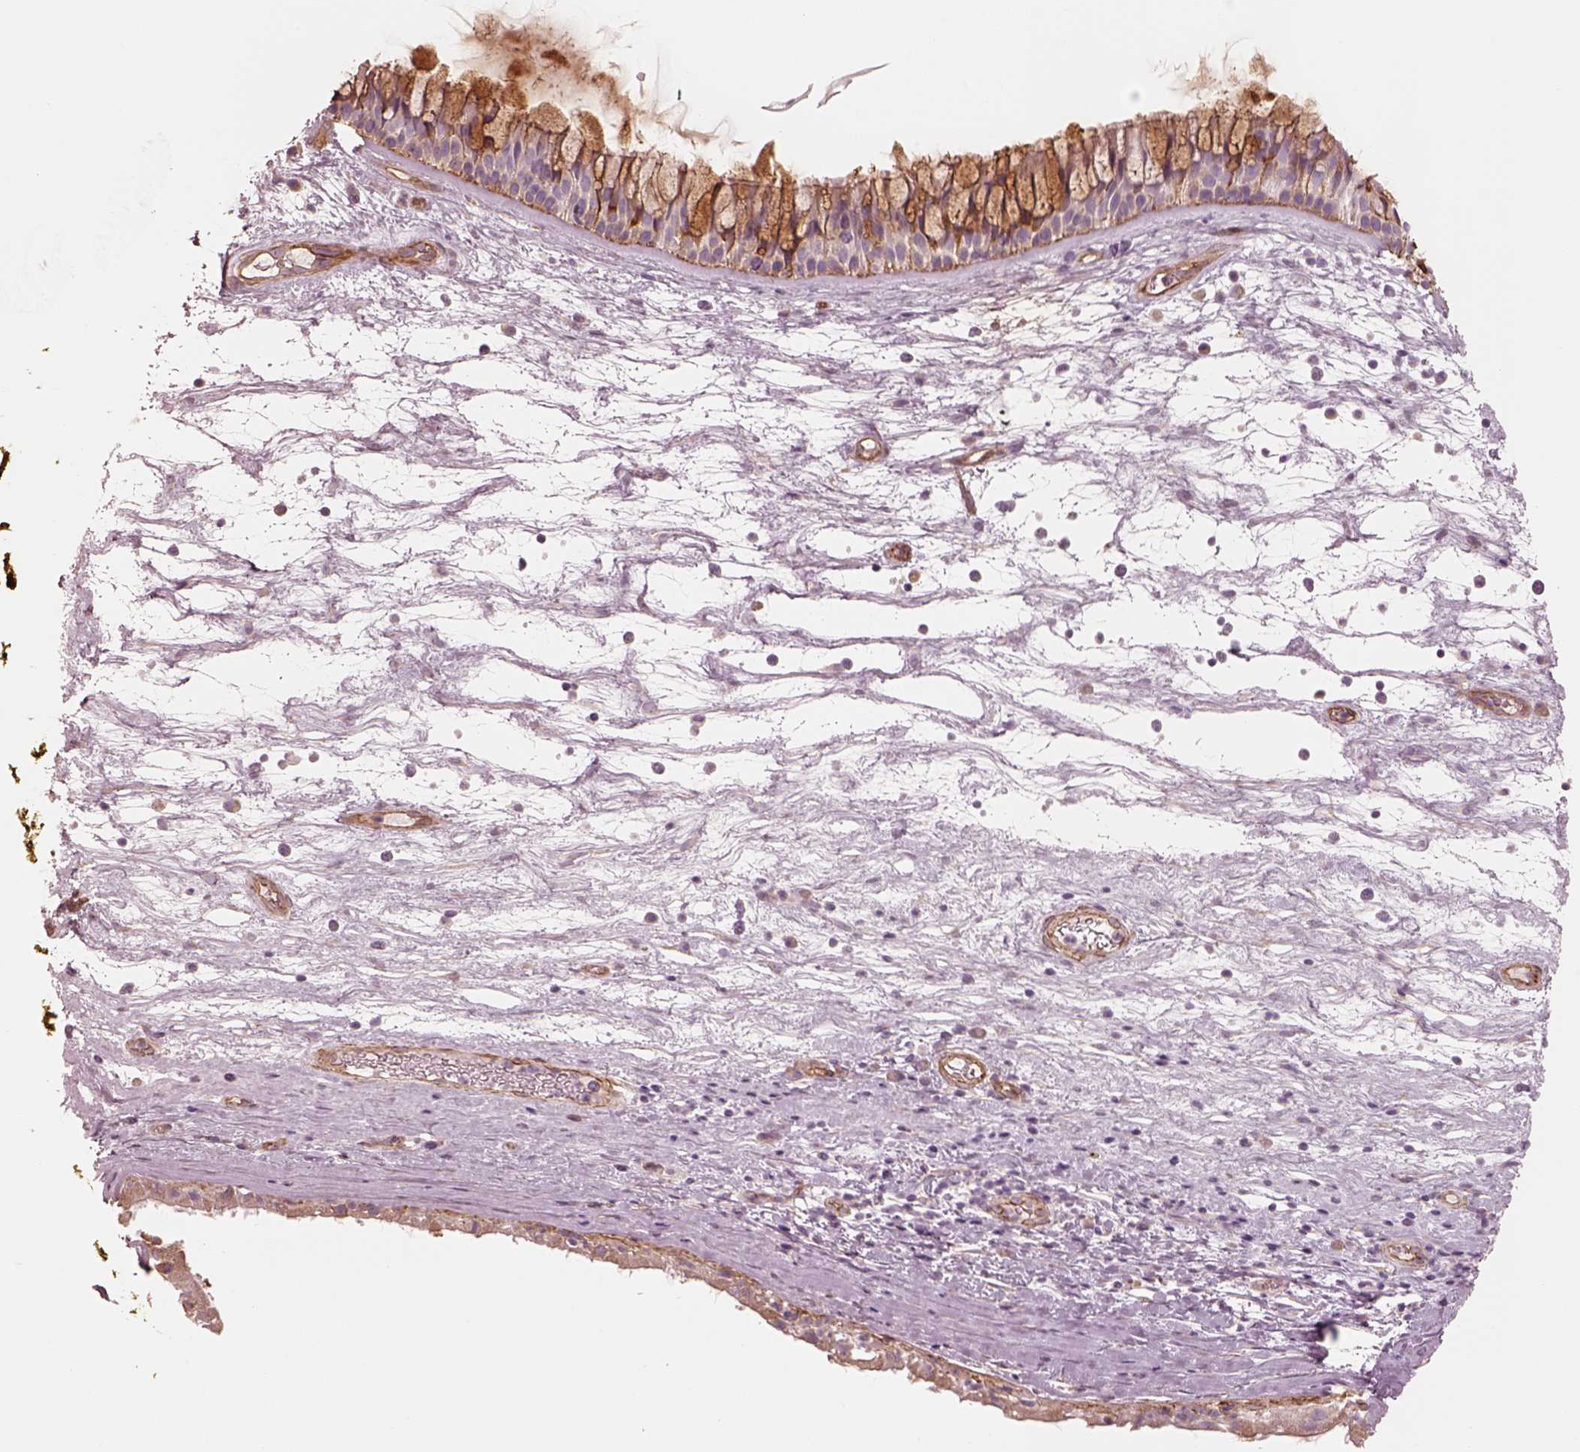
{"staining": {"intensity": "moderate", "quantity": "25%-75%", "location": "cytoplasmic/membranous"}, "tissue": "nasopharynx", "cell_type": "Respiratory epithelial cells", "image_type": "normal", "snomed": [{"axis": "morphology", "description": "Normal tissue, NOS"}, {"axis": "topography", "description": "Nasopharynx"}], "caption": "Protein expression analysis of benign nasopharynx shows moderate cytoplasmic/membranous positivity in about 25%-75% of respiratory epithelial cells. (Brightfield microscopy of DAB IHC at high magnification).", "gene": "CRYM", "patient": {"sex": "male", "age": 74}}